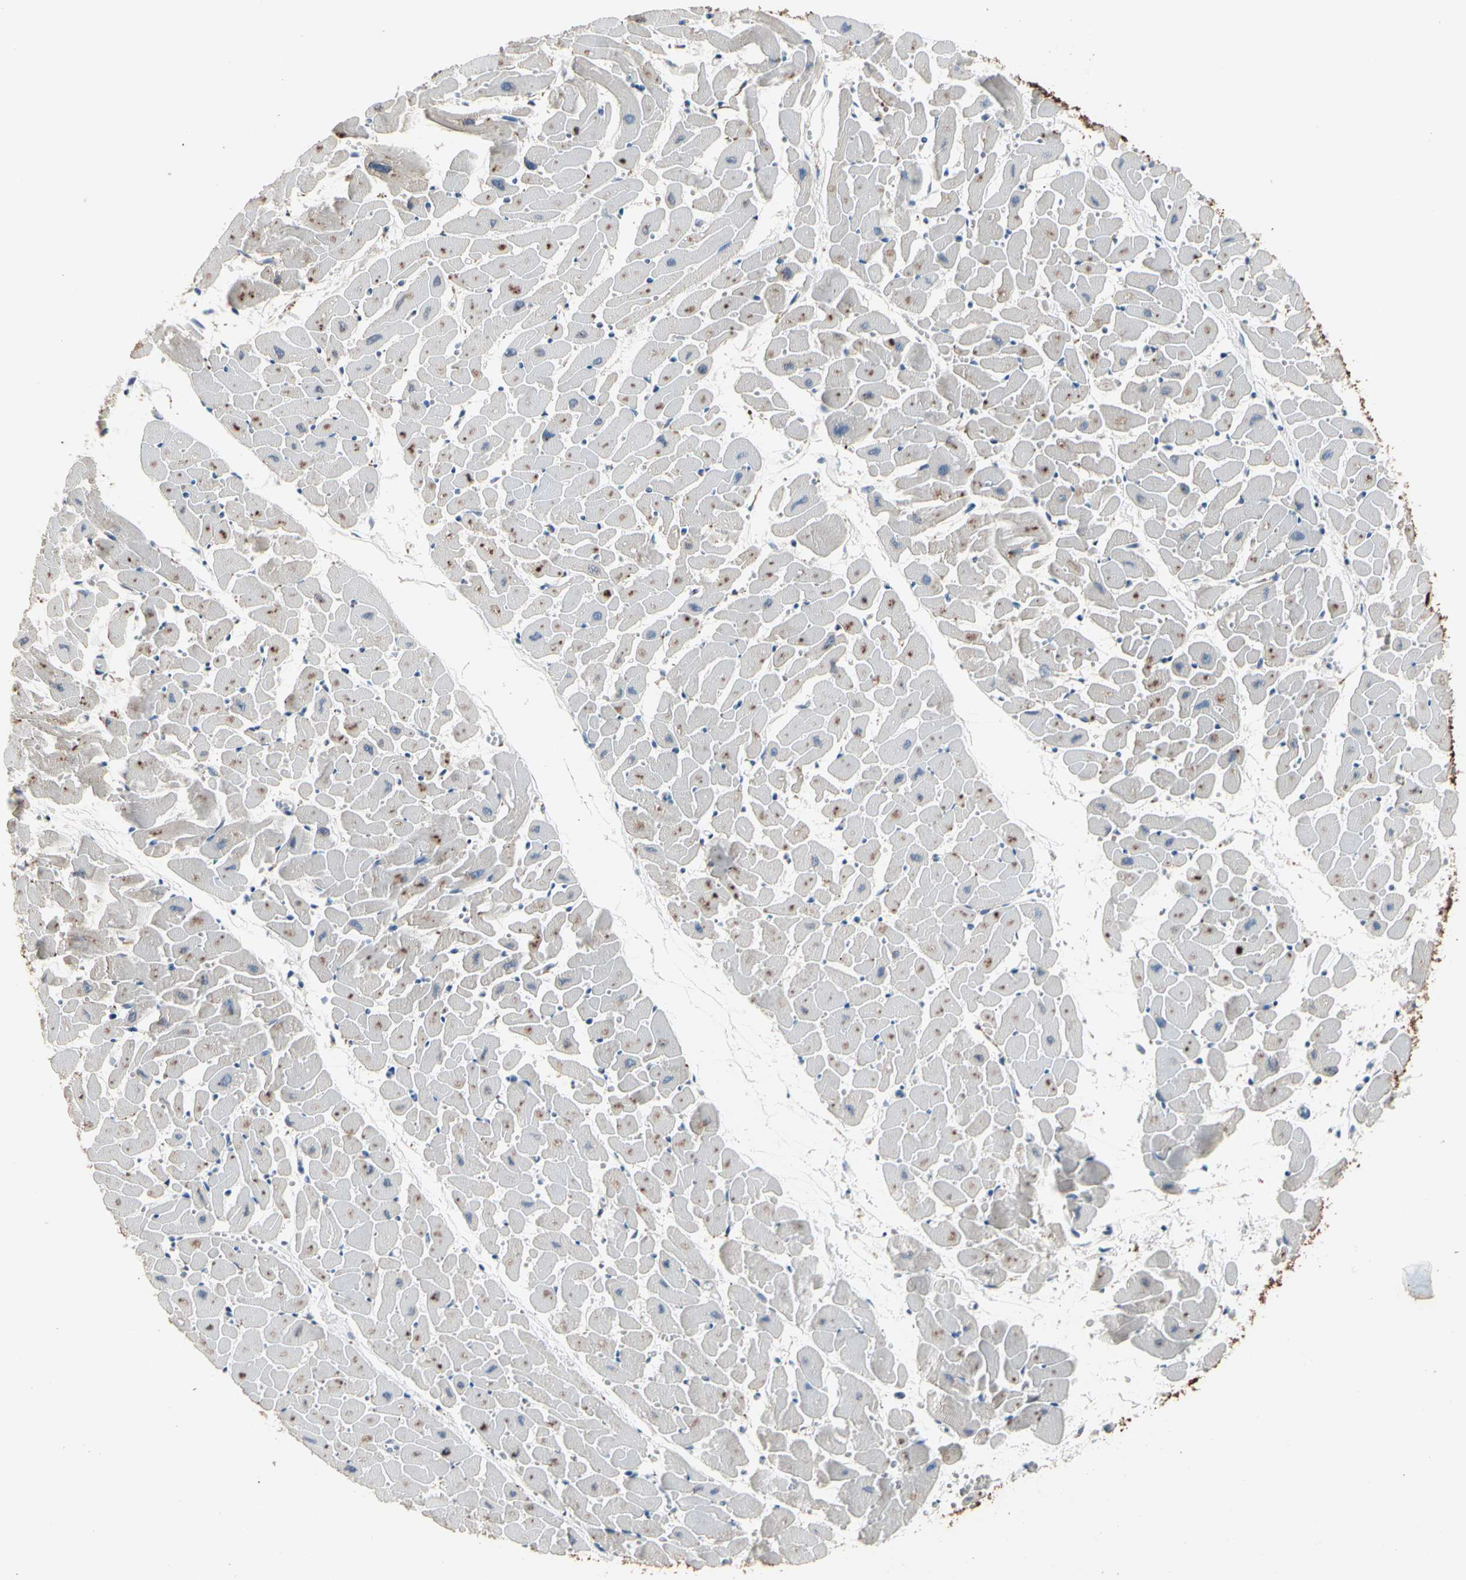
{"staining": {"intensity": "negative", "quantity": "none", "location": "none"}, "tissue": "heart muscle", "cell_type": "Cardiomyocytes", "image_type": "normal", "snomed": [{"axis": "morphology", "description": "Normal tissue, NOS"}, {"axis": "topography", "description": "Heart"}], "caption": "IHC micrograph of benign heart muscle: heart muscle stained with DAB (3,3'-diaminobenzidine) demonstrates no significant protein expression in cardiomyocytes.", "gene": "SV2A", "patient": {"sex": "female", "age": 19}}